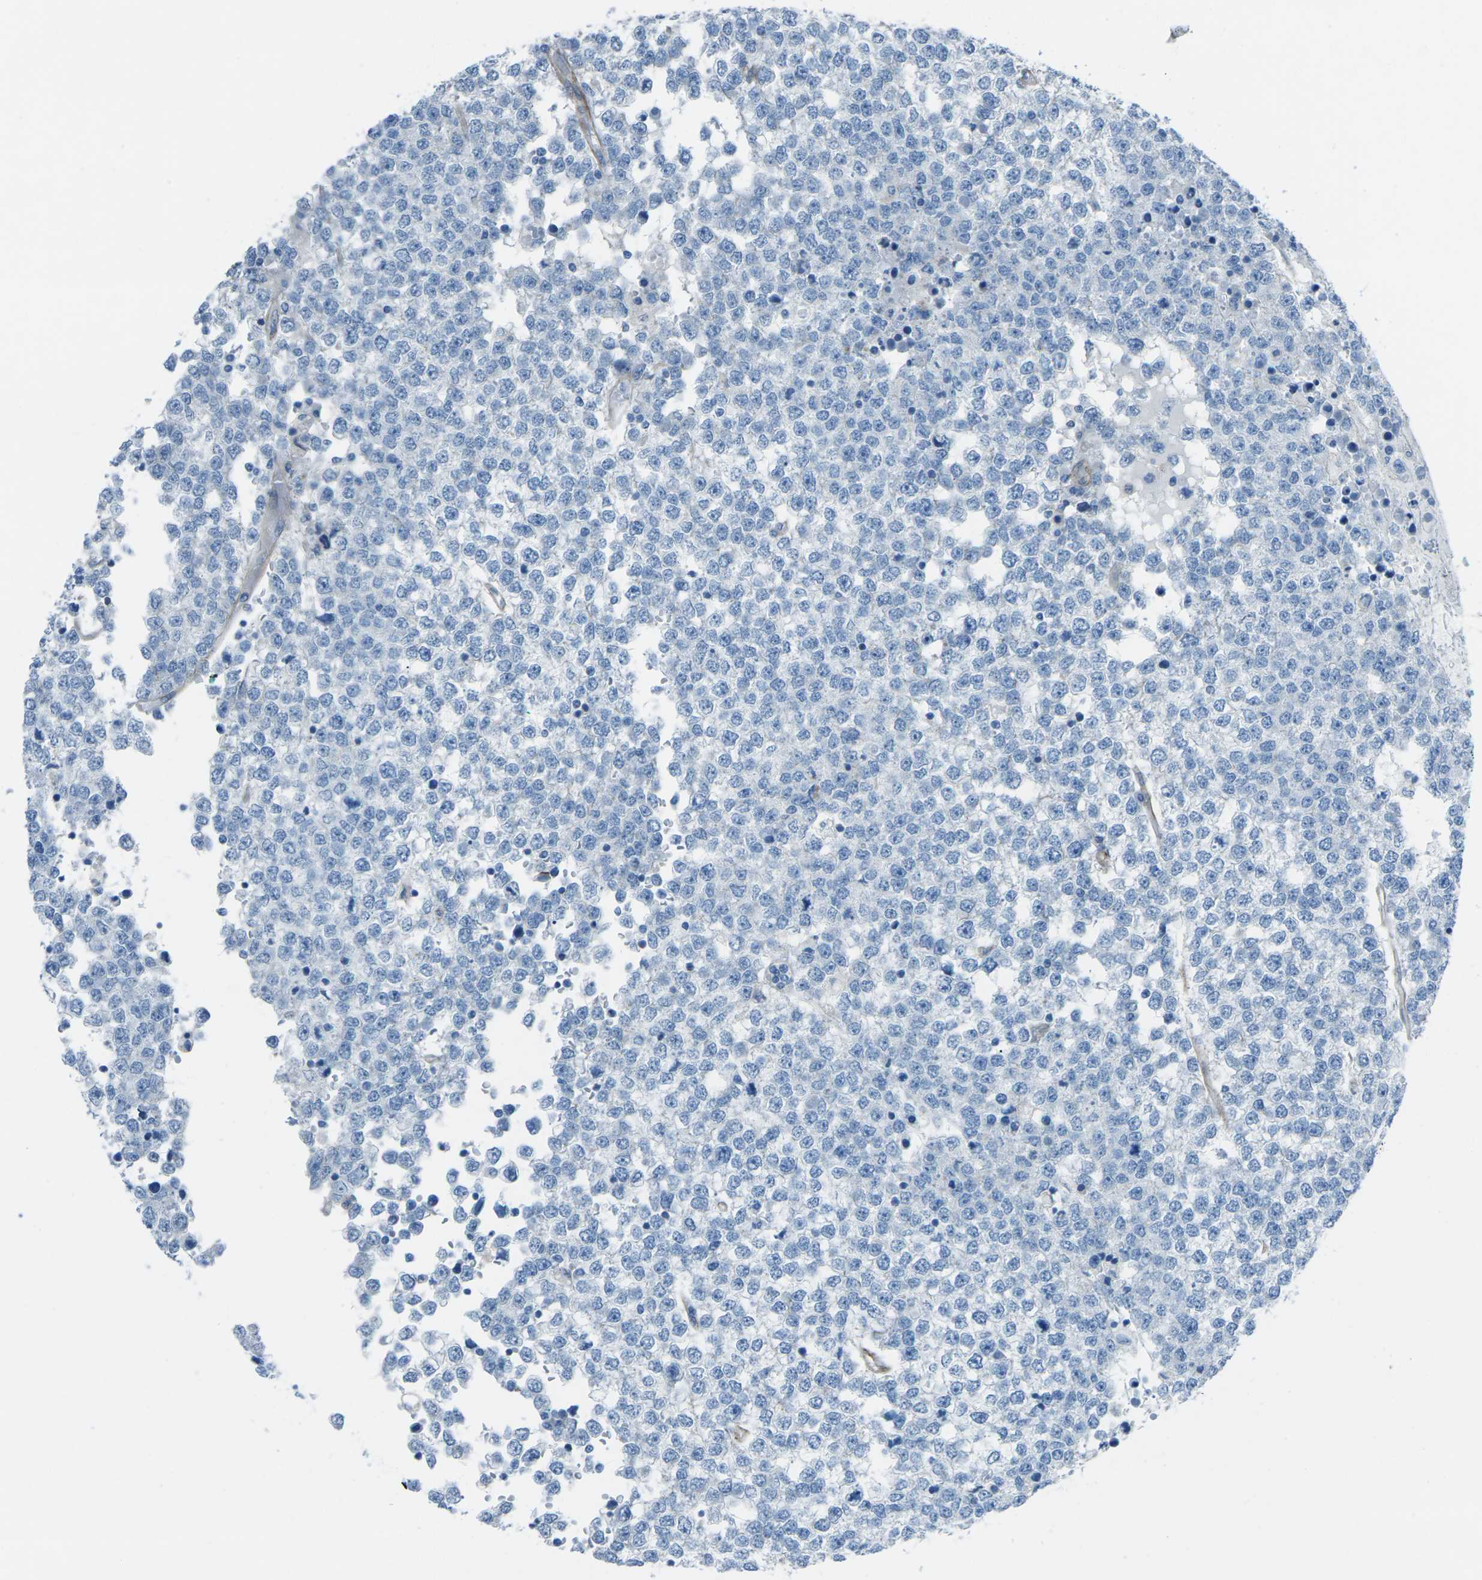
{"staining": {"intensity": "negative", "quantity": "none", "location": "none"}, "tissue": "testis cancer", "cell_type": "Tumor cells", "image_type": "cancer", "snomed": [{"axis": "morphology", "description": "Seminoma, NOS"}, {"axis": "topography", "description": "Testis"}], "caption": "High power microscopy image of an immunohistochemistry (IHC) image of testis seminoma, revealing no significant positivity in tumor cells.", "gene": "UTRN", "patient": {"sex": "male", "age": 65}}